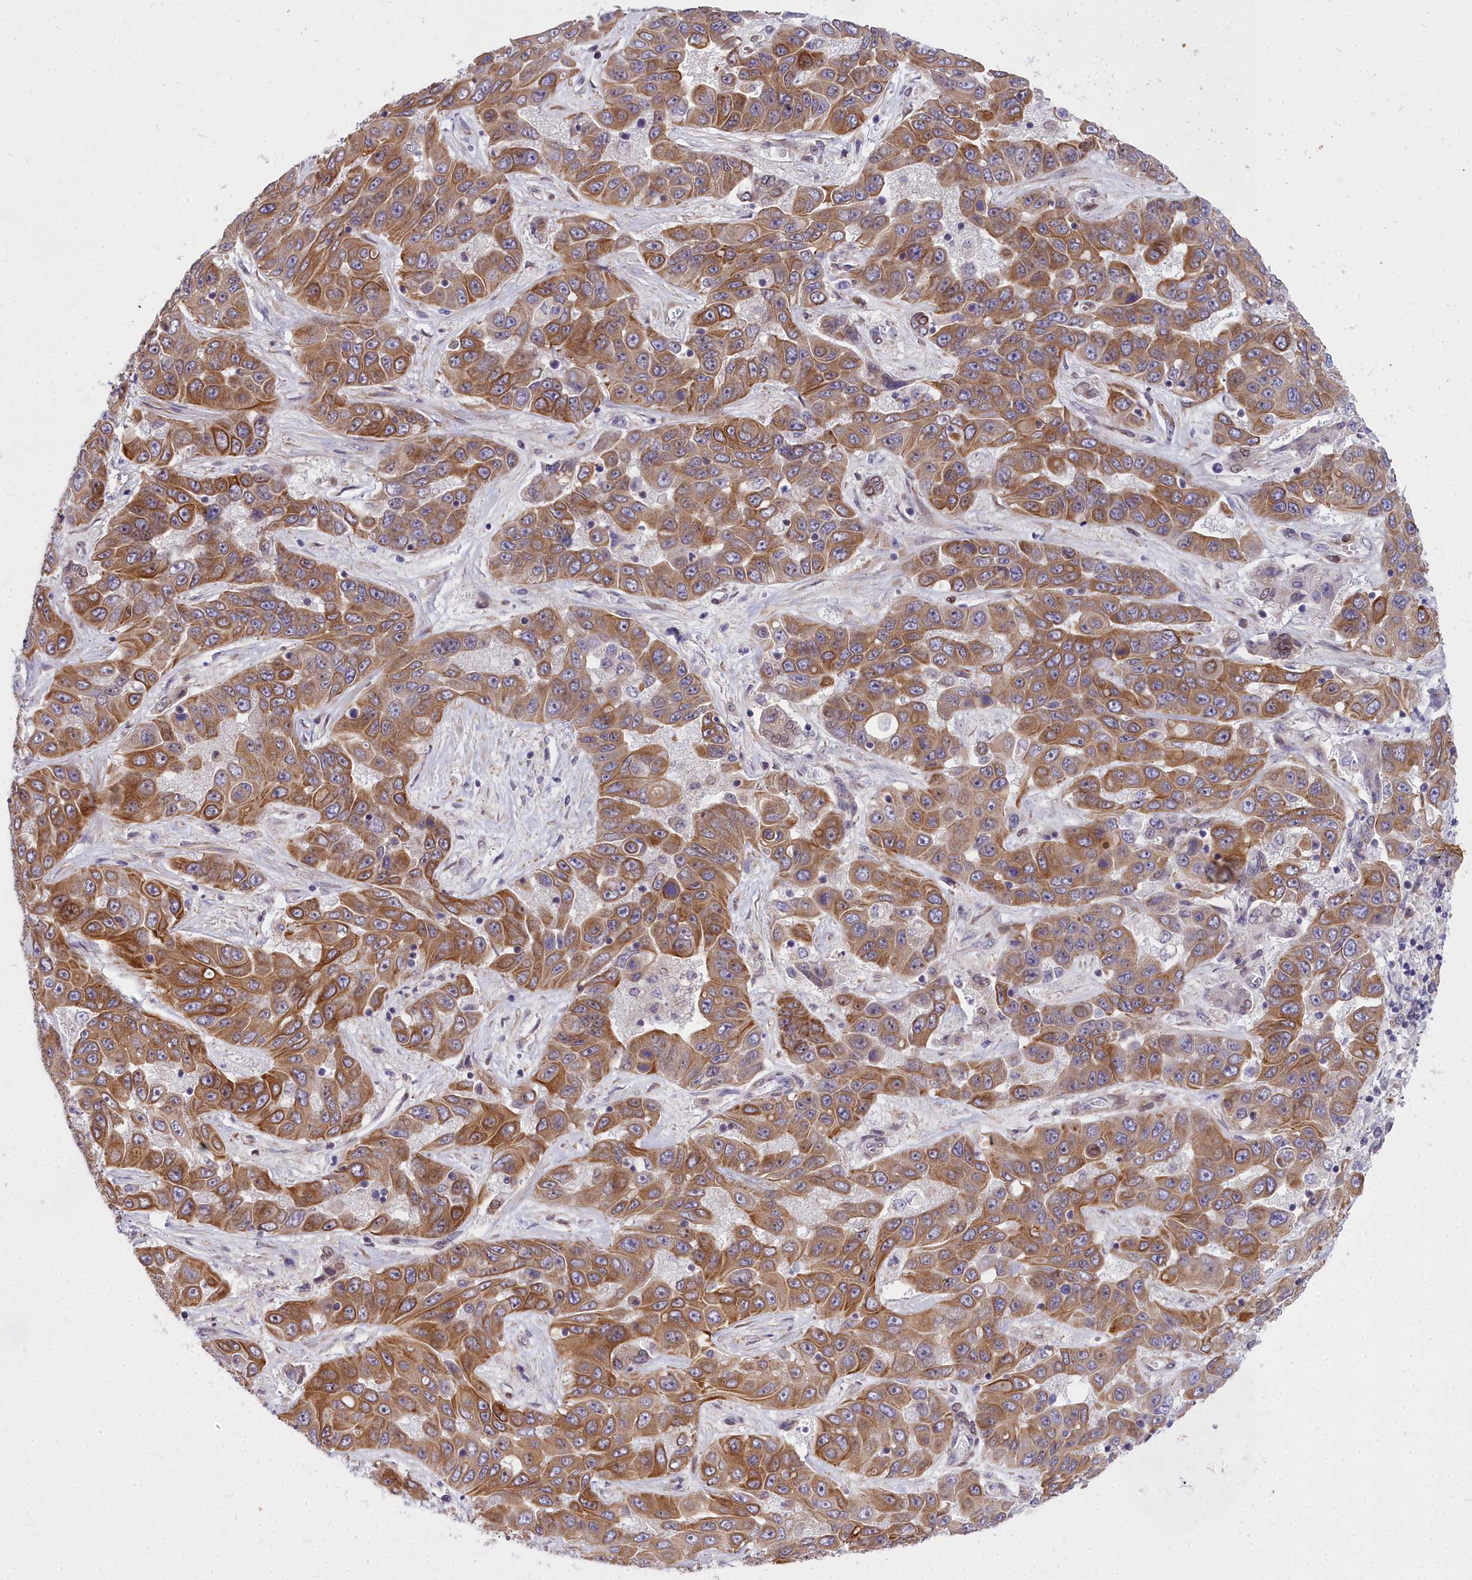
{"staining": {"intensity": "moderate", "quantity": ">75%", "location": "cytoplasmic/membranous"}, "tissue": "liver cancer", "cell_type": "Tumor cells", "image_type": "cancer", "snomed": [{"axis": "morphology", "description": "Cholangiocarcinoma"}, {"axis": "topography", "description": "Liver"}], "caption": "IHC (DAB (3,3'-diaminobenzidine)) staining of human liver cancer displays moderate cytoplasmic/membranous protein expression in approximately >75% of tumor cells.", "gene": "ABCB8", "patient": {"sex": "female", "age": 52}}